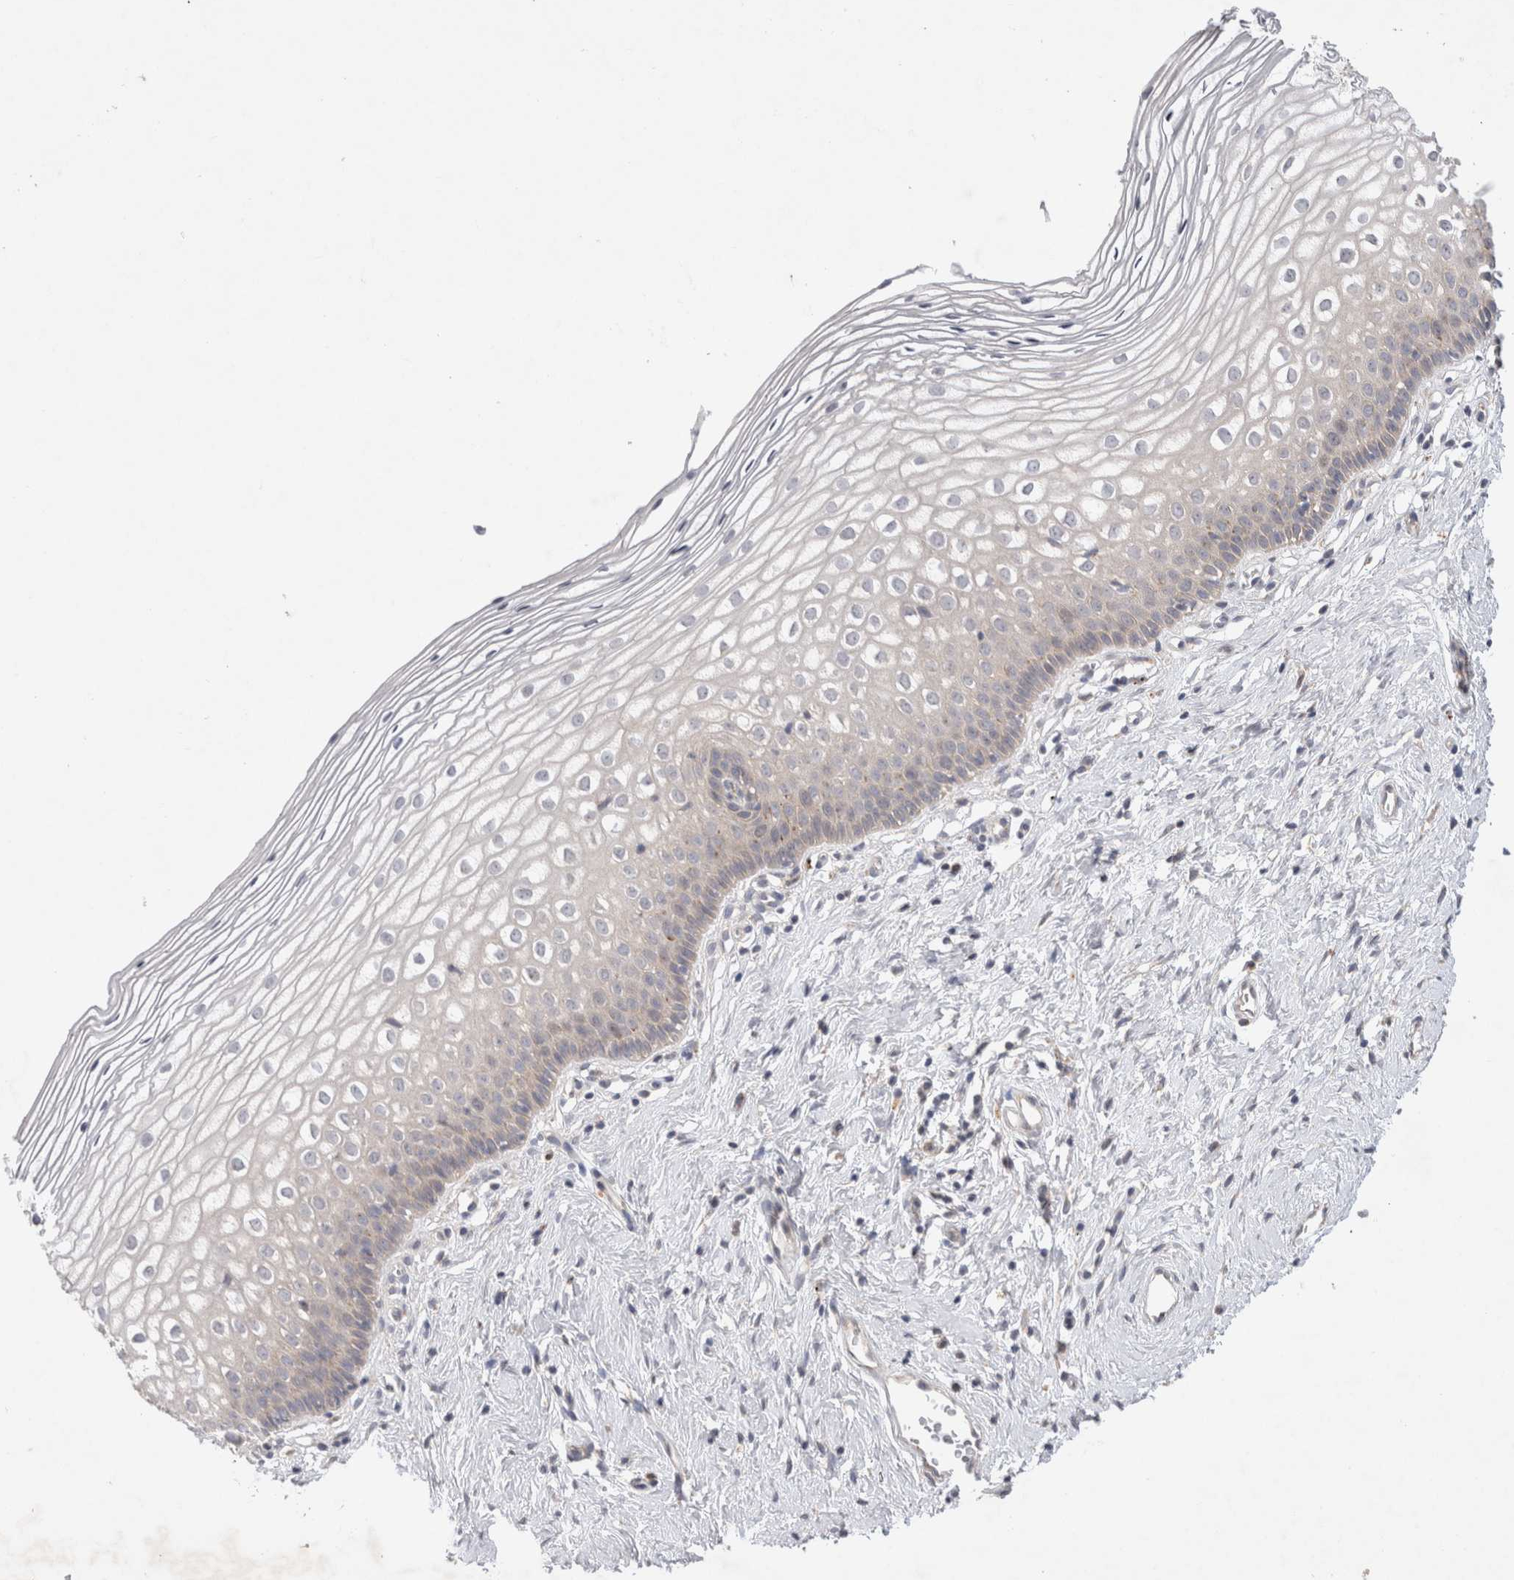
{"staining": {"intensity": "moderate", "quantity": "<25%", "location": "cytoplasmic/membranous"}, "tissue": "cervix", "cell_type": "Glandular cells", "image_type": "normal", "snomed": [{"axis": "morphology", "description": "Normal tissue, NOS"}, {"axis": "topography", "description": "Cervix"}], "caption": "This micrograph demonstrates normal cervix stained with immunohistochemistry to label a protein in brown. The cytoplasmic/membranous of glandular cells show moderate positivity for the protein. Nuclei are counter-stained blue.", "gene": "NPC1", "patient": {"sex": "female", "age": 27}}